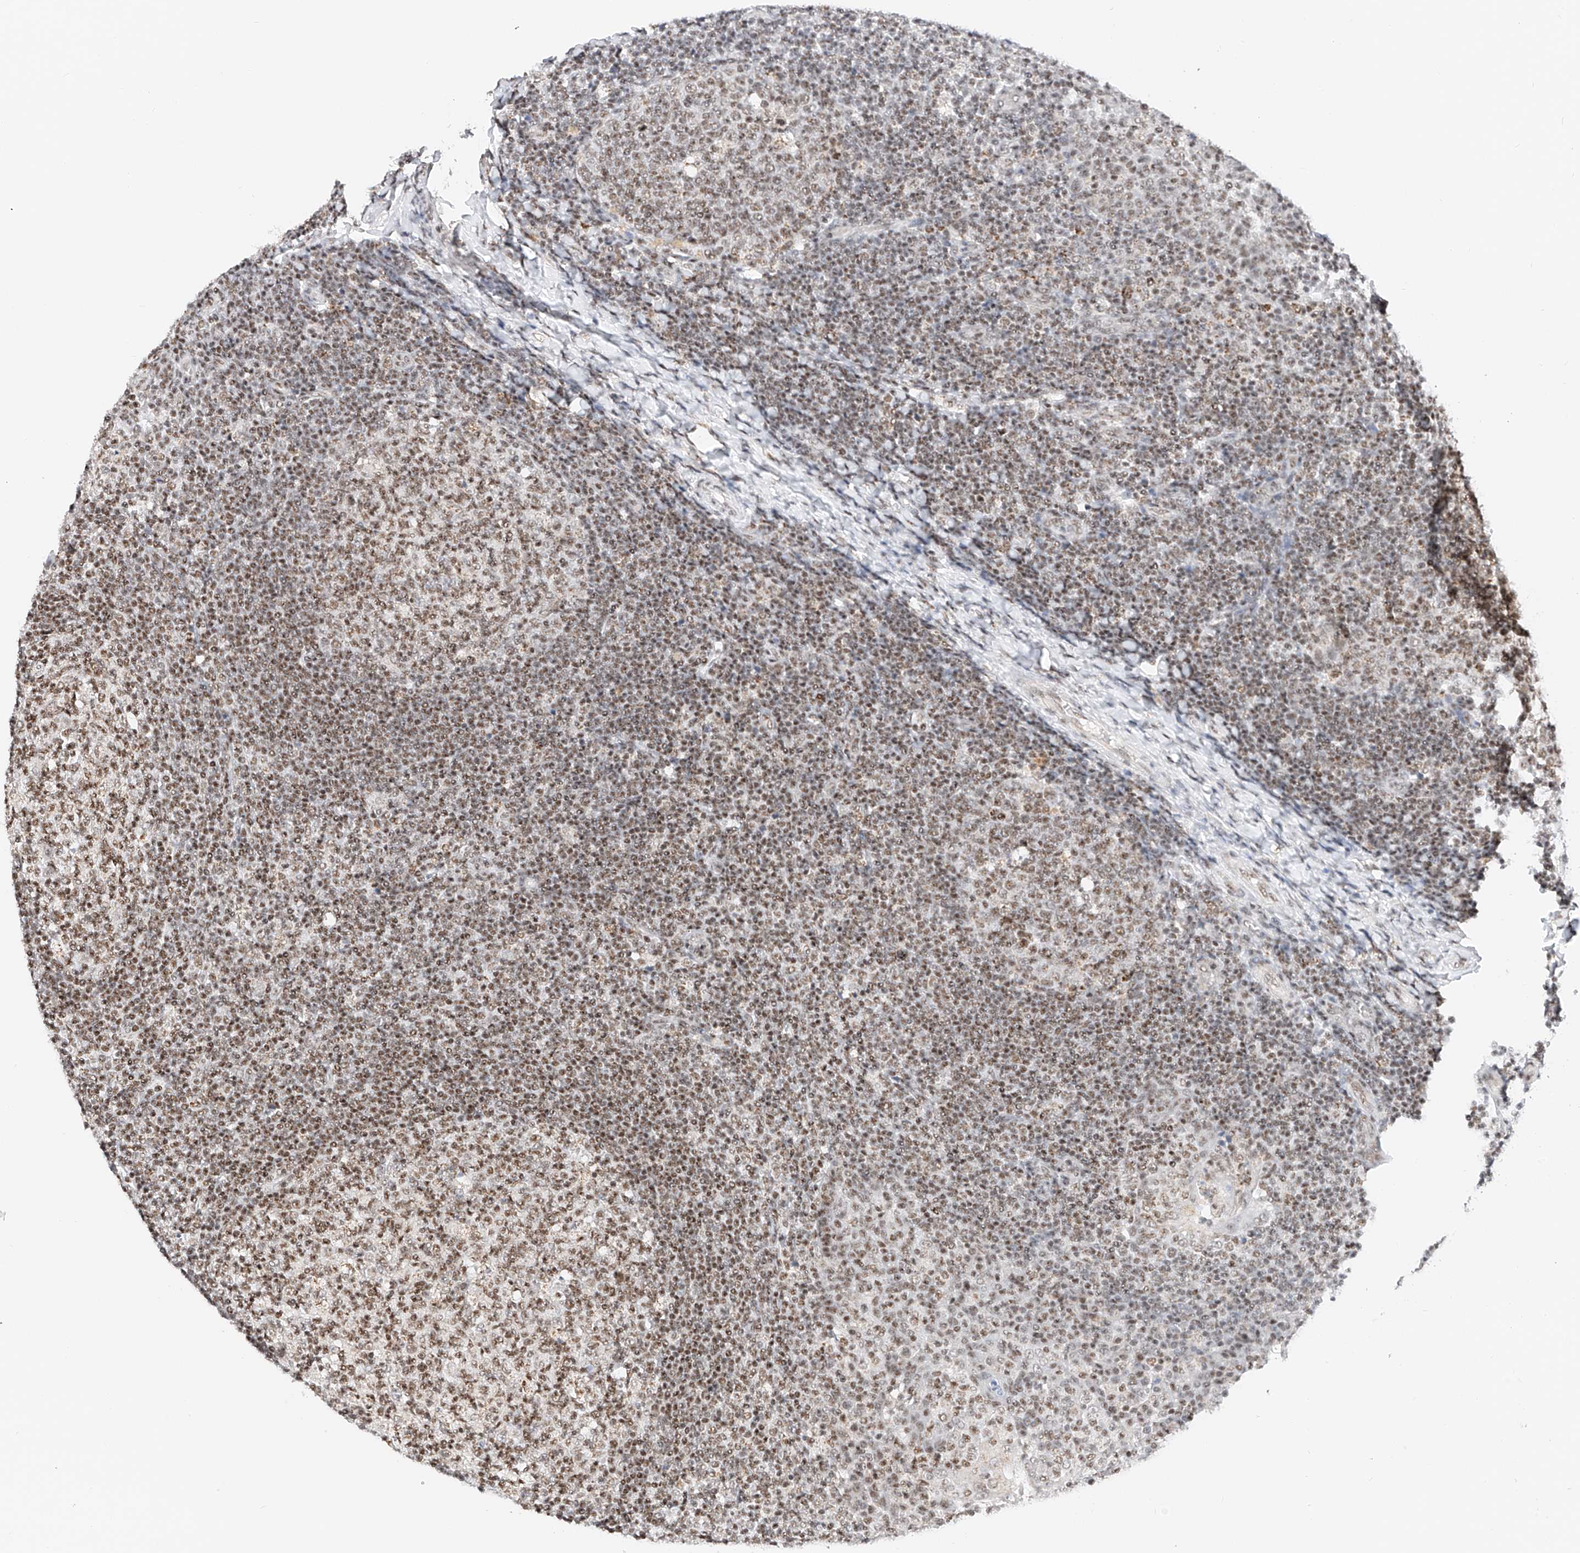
{"staining": {"intensity": "moderate", "quantity": ">75%", "location": "nuclear"}, "tissue": "tonsil", "cell_type": "Germinal center cells", "image_type": "normal", "snomed": [{"axis": "morphology", "description": "Normal tissue, NOS"}, {"axis": "topography", "description": "Tonsil"}], "caption": "Brown immunohistochemical staining in normal tonsil displays moderate nuclear staining in approximately >75% of germinal center cells.", "gene": "NRF1", "patient": {"sex": "female", "age": 19}}